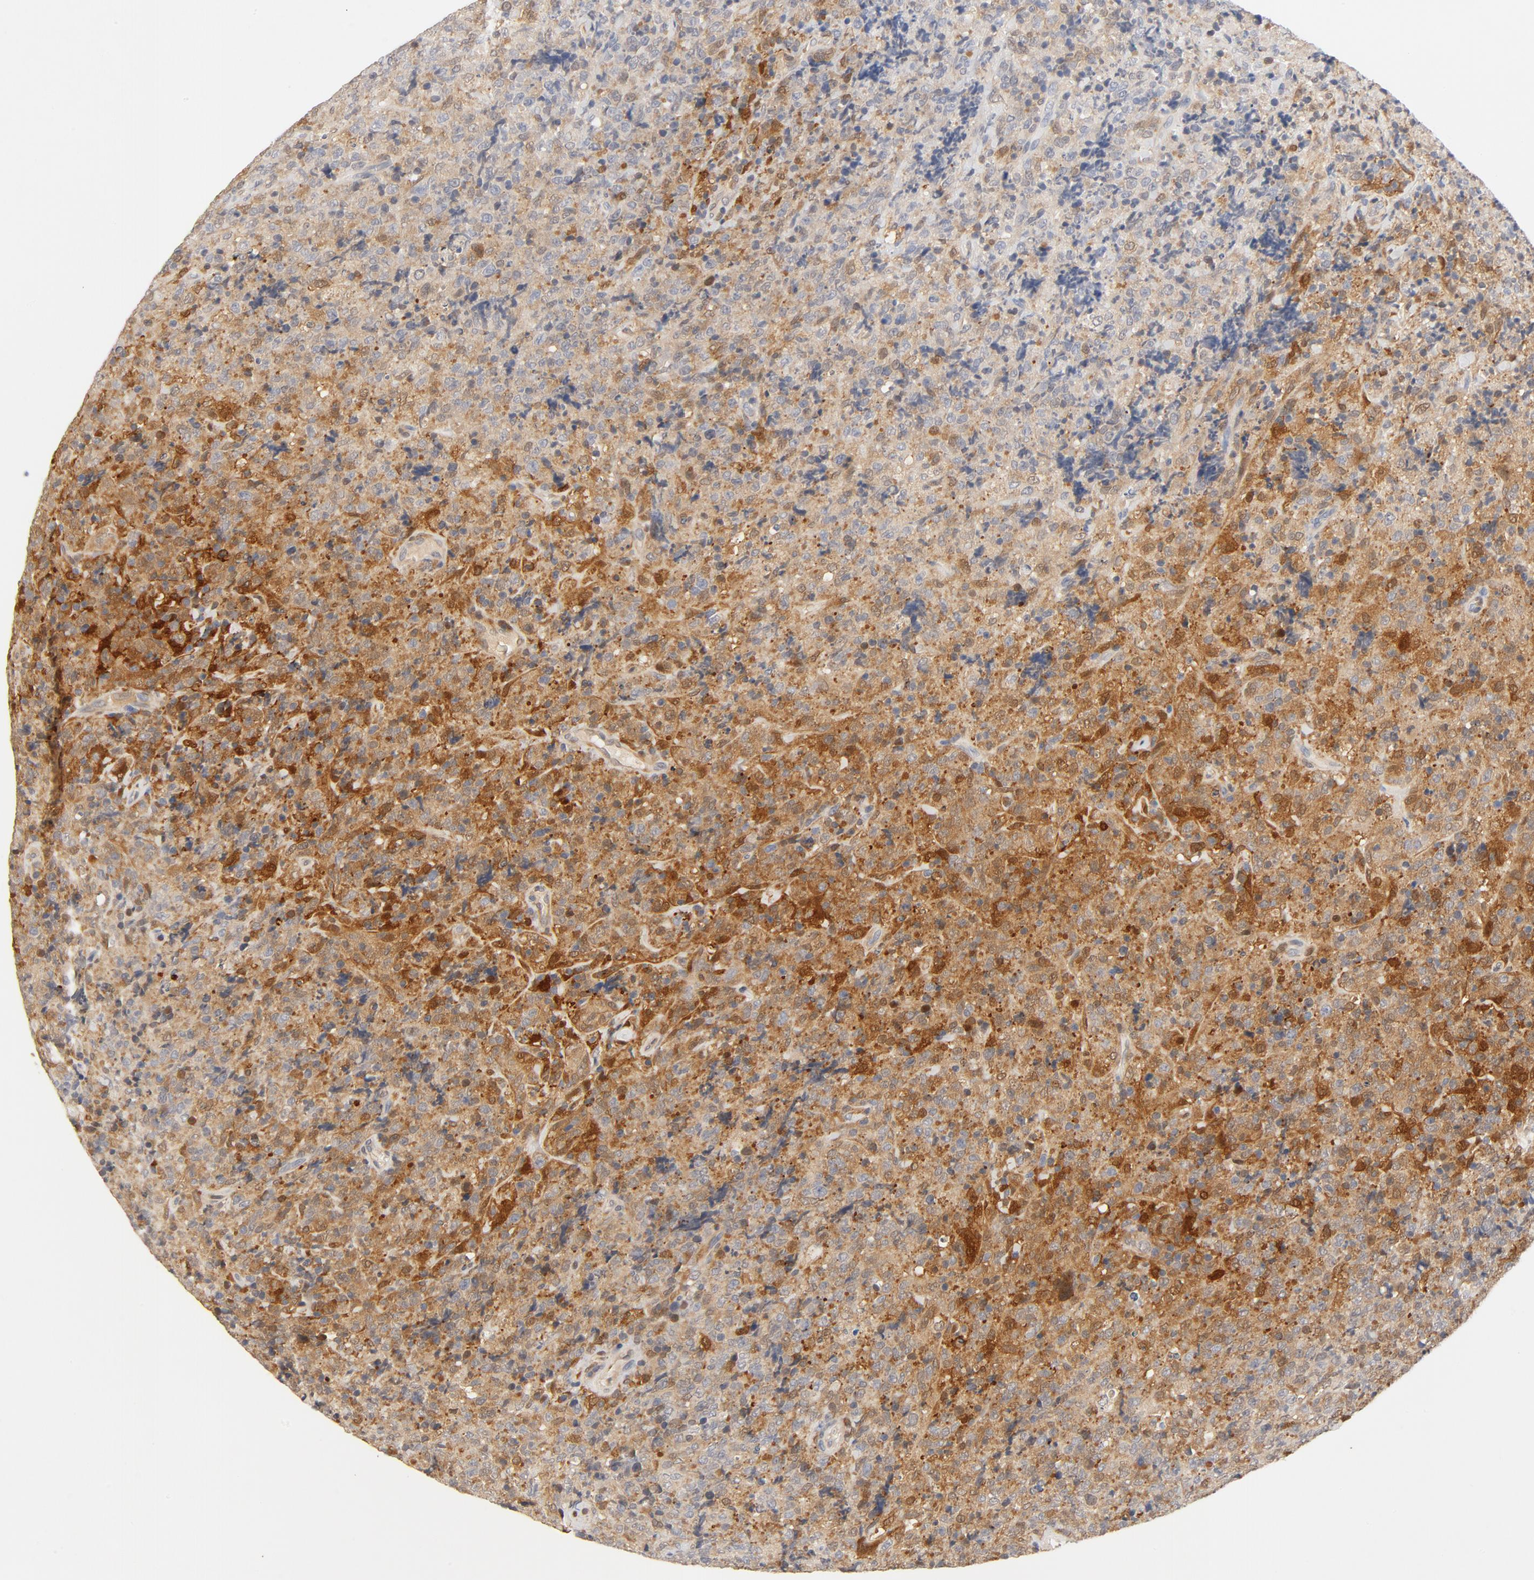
{"staining": {"intensity": "strong", "quantity": ">75%", "location": "cytoplasmic/membranous"}, "tissue": "lymphoma", "cell_type": "Tumor cells", "image_type": "cancer", "snomed": [{"axis": "morphology", "description": "Malignant lymphoma, non-Hodgkin's type, High grade"}, {"axis": "topography", "description": "Tonsil"}], "caption": "About >75% of tumor cells in lymphoma display strong cytoplasmic/membranous protein expression as visualized by brown immunohistochemical staining.", "gene": "STAT1", "patient": {"sex": "female", "age": 36}}